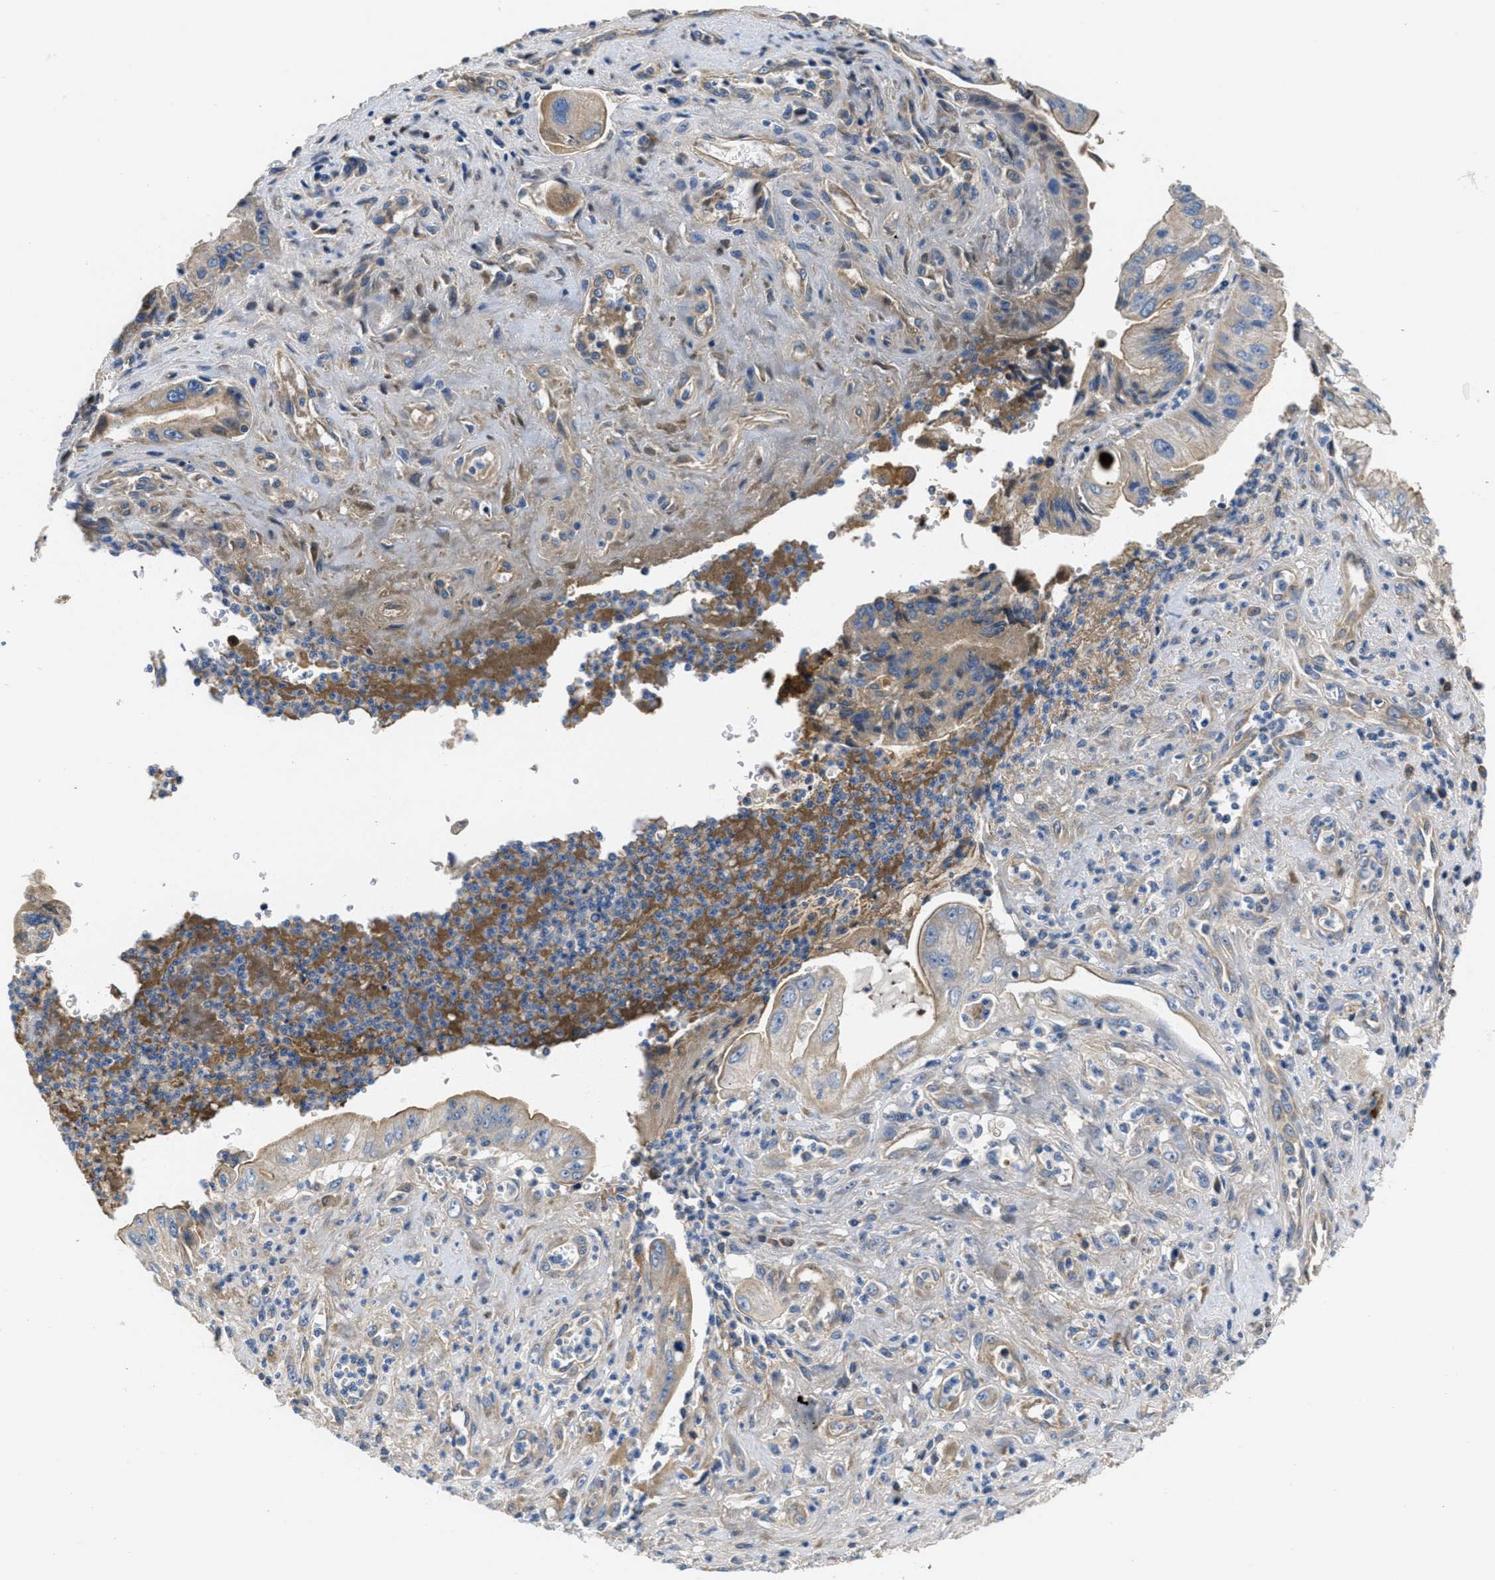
{"staining": {"intensity": "weak", "quantity": "25%-75%", "location": "cytoplasmic/membranous"}, "tissue": "pancreatic cancer", "cell_type": "Tumor cells", "image_type": "cancer", "snomed": [{"axis": "morphology", "description": "Adenocarcinoma, NOS"}, {"axis": "topography", "description": "Pancreas"}], "caption": "Protein analysis of pancreatic cancer tissue displays weak cytoplasmic/membranous expression in about 25%-75% of tumor cells. (DAB (3,3'-diaminobenzidine) IHC with brightfield microscopy, high magnification).", "gene": "GALK1", "patient": {"sex": "female", "age": 73}}